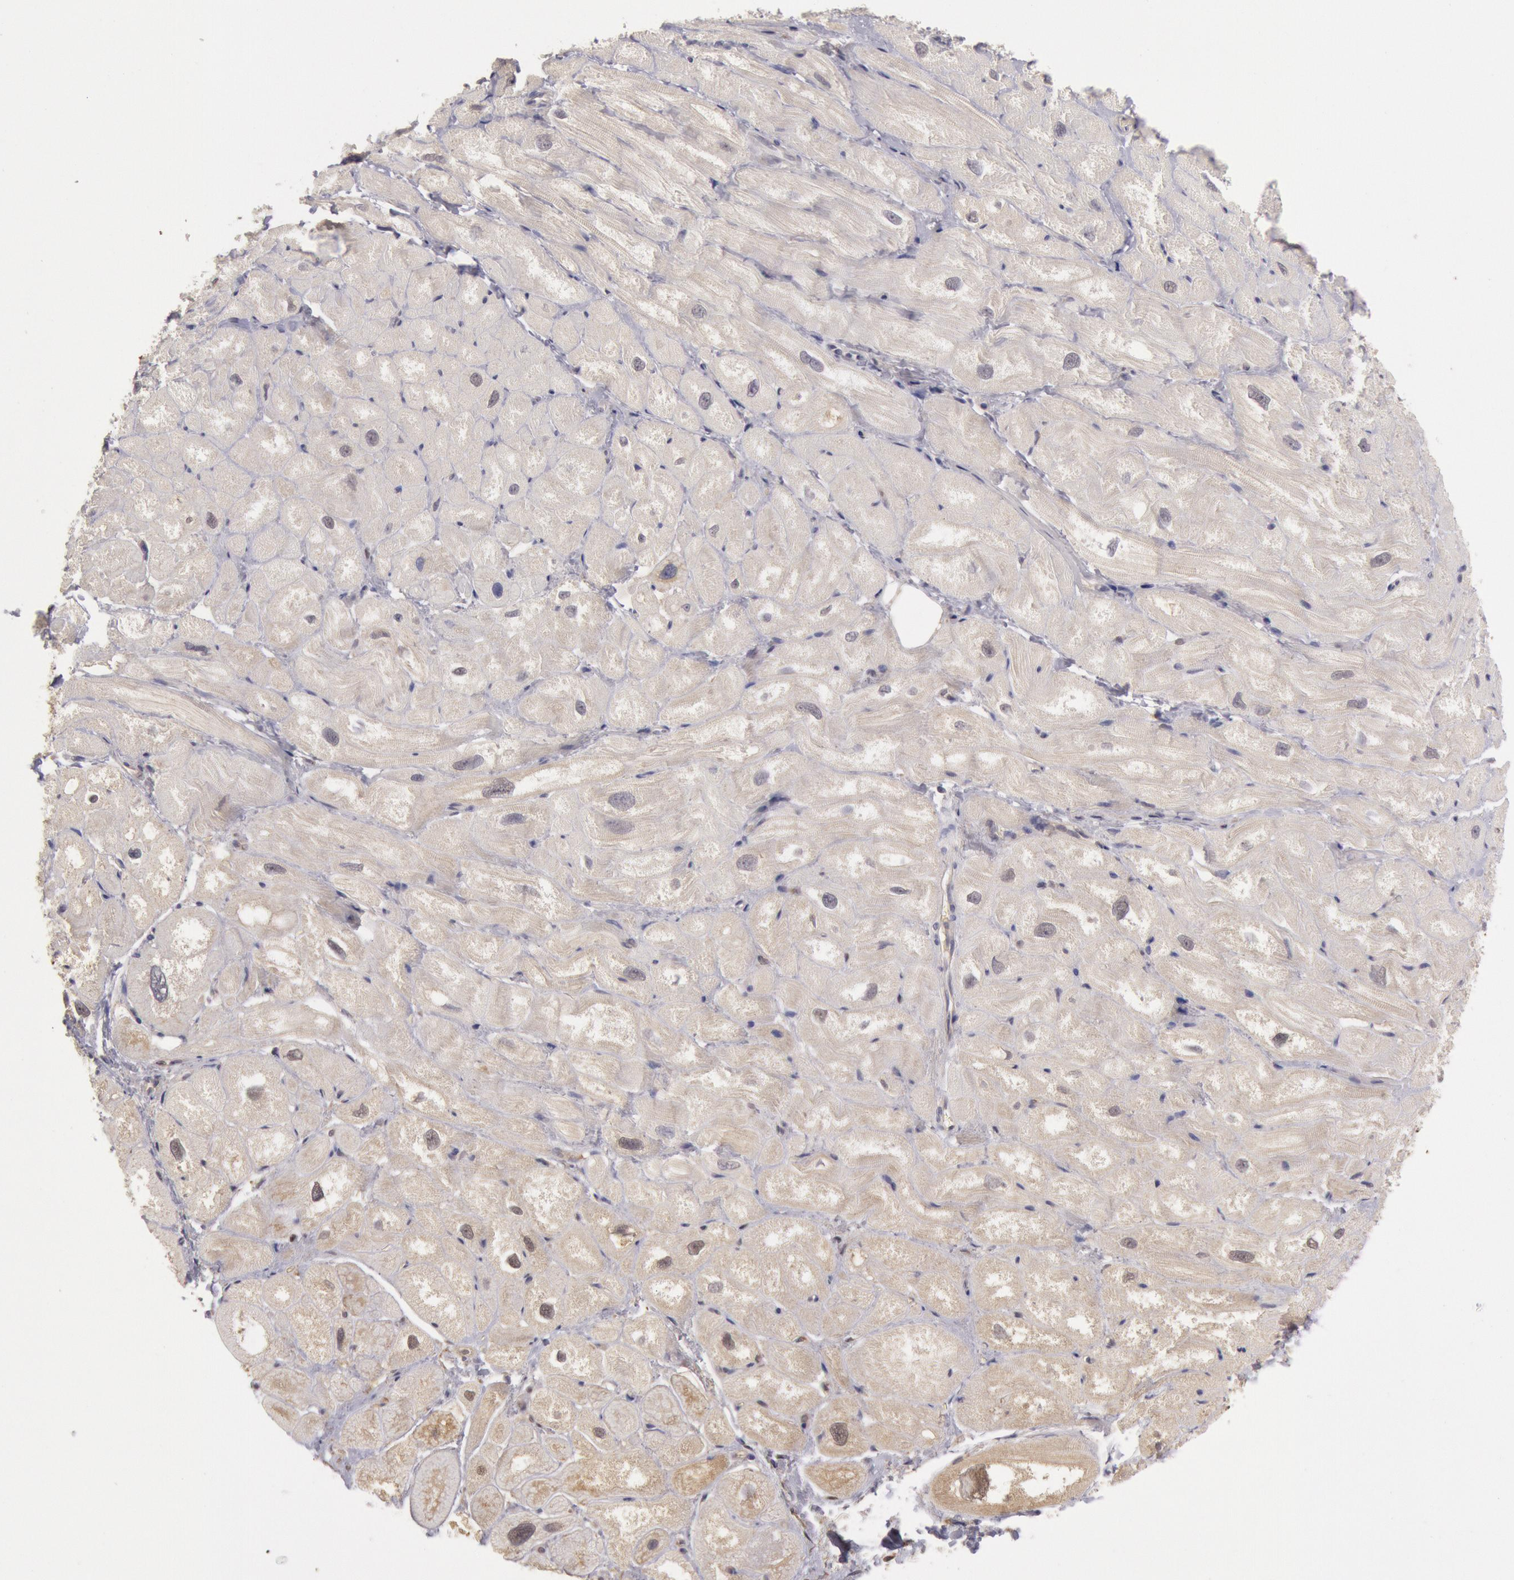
{"staining": {"intensity": "negative", "quantity": "none", "location": "none"}, "tissue": "heart muscle", "cell_type": "Cardiomyocytes", "image_type": "normal", "snomed": [{"axis": "morphology", "description": "Normal tissue, NOS"}, {"axis": "topography", "description": "Heart"}], "caption": "Micrograph shows no protein staining in cardiomyocytes of benign heart muscle.", "gene": "MPST", "patient": {"sex": "male", "age": 49}}